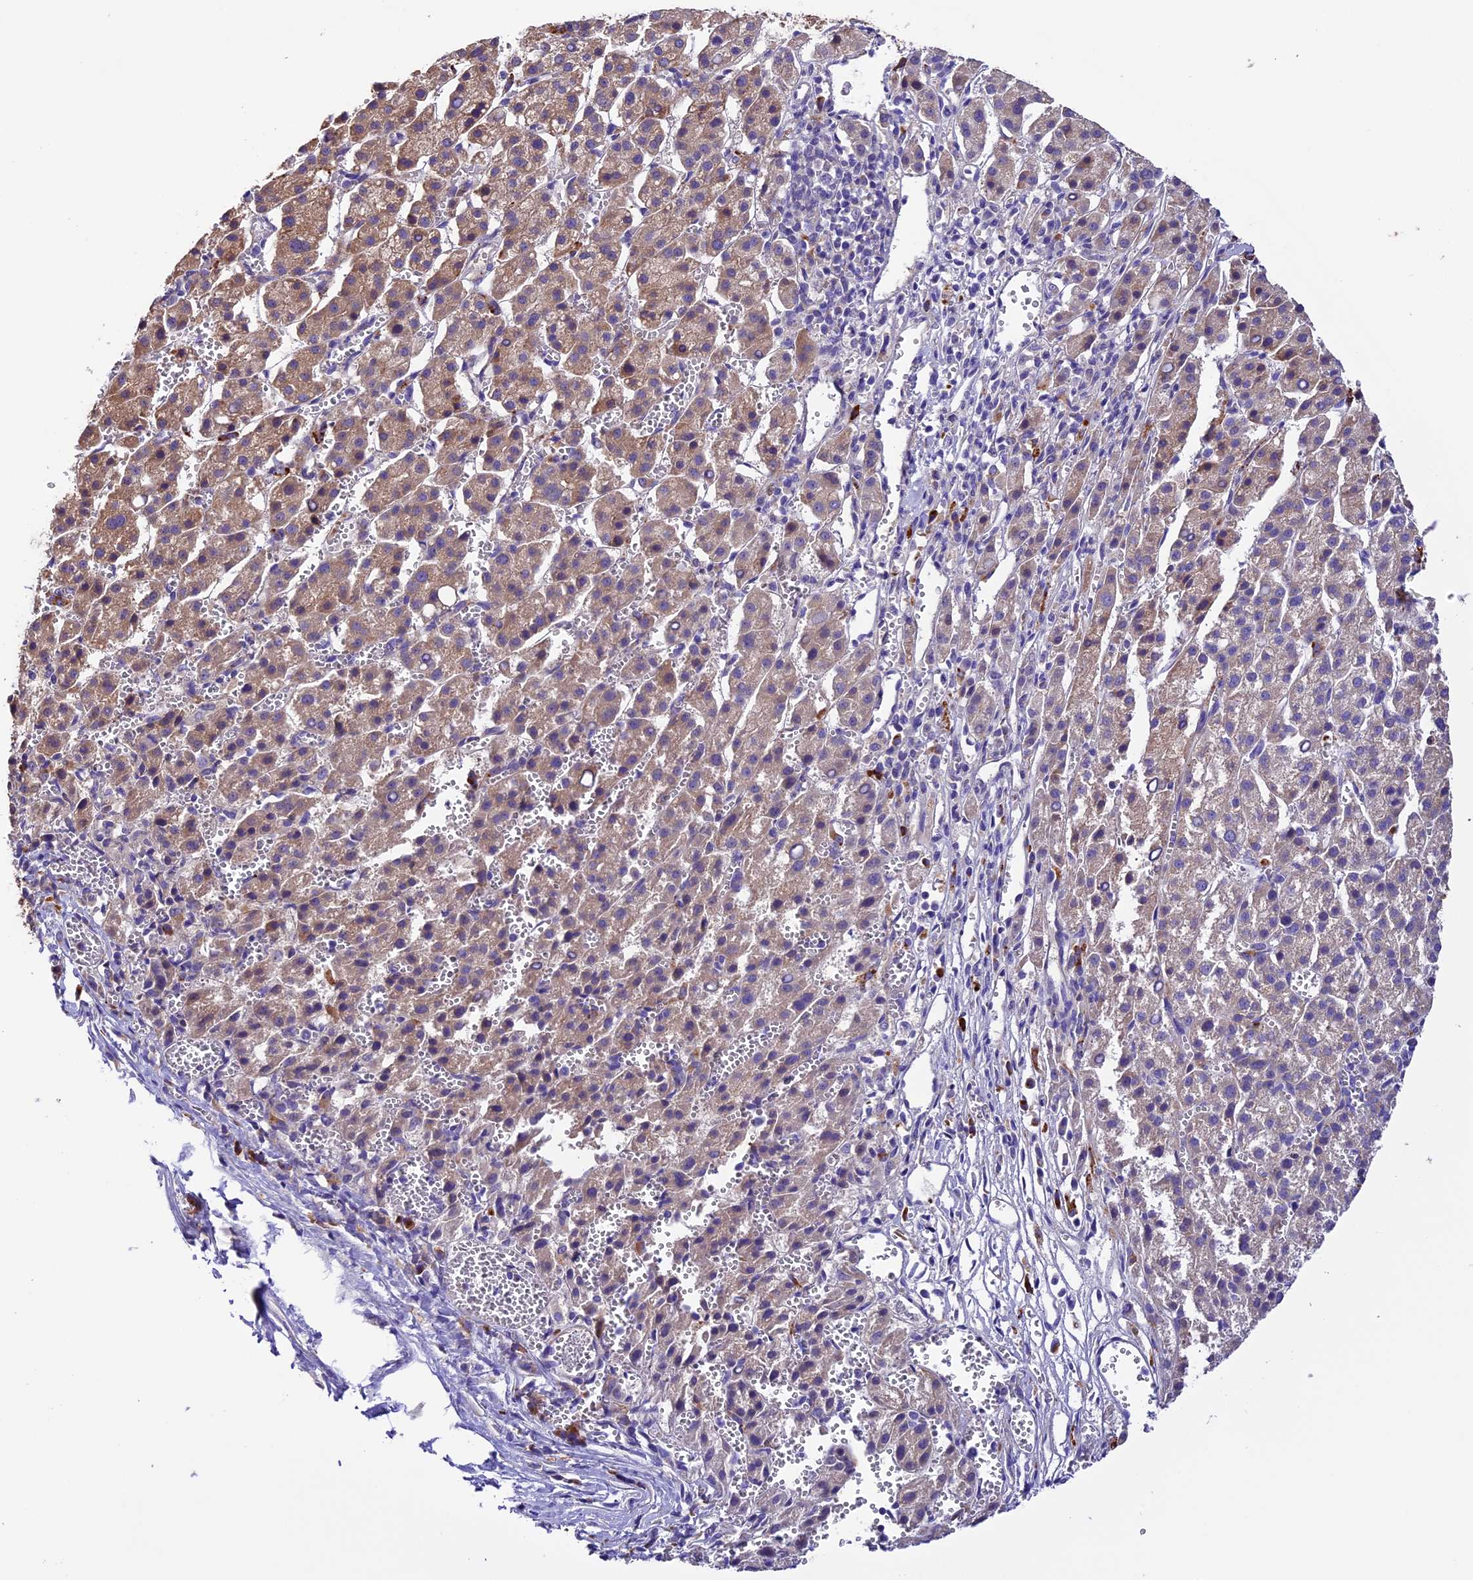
{"staining": {"intensity": "weak", "quantity": "25%-75%", "location": "cytoplasmic/membranous"}, "tissue": "liver cancer", "cell_type": "Tumor cells", "image_type": "cancer", "snomed": [{"axis": "morphology", "description": "Carcinoma, Hepatocellular, NOS"}, {"axis": "topography", "description": "Liver"}], "caption": "Immunohistochemical staining of human liver cancer (hepatocellular carcinoma) displays low levels of weak cytoplasmic/membranous positivity in about 25%-75% of tumor cells.", "gene": "METTL22", "patient": {"sex": "female", "age": 58}}